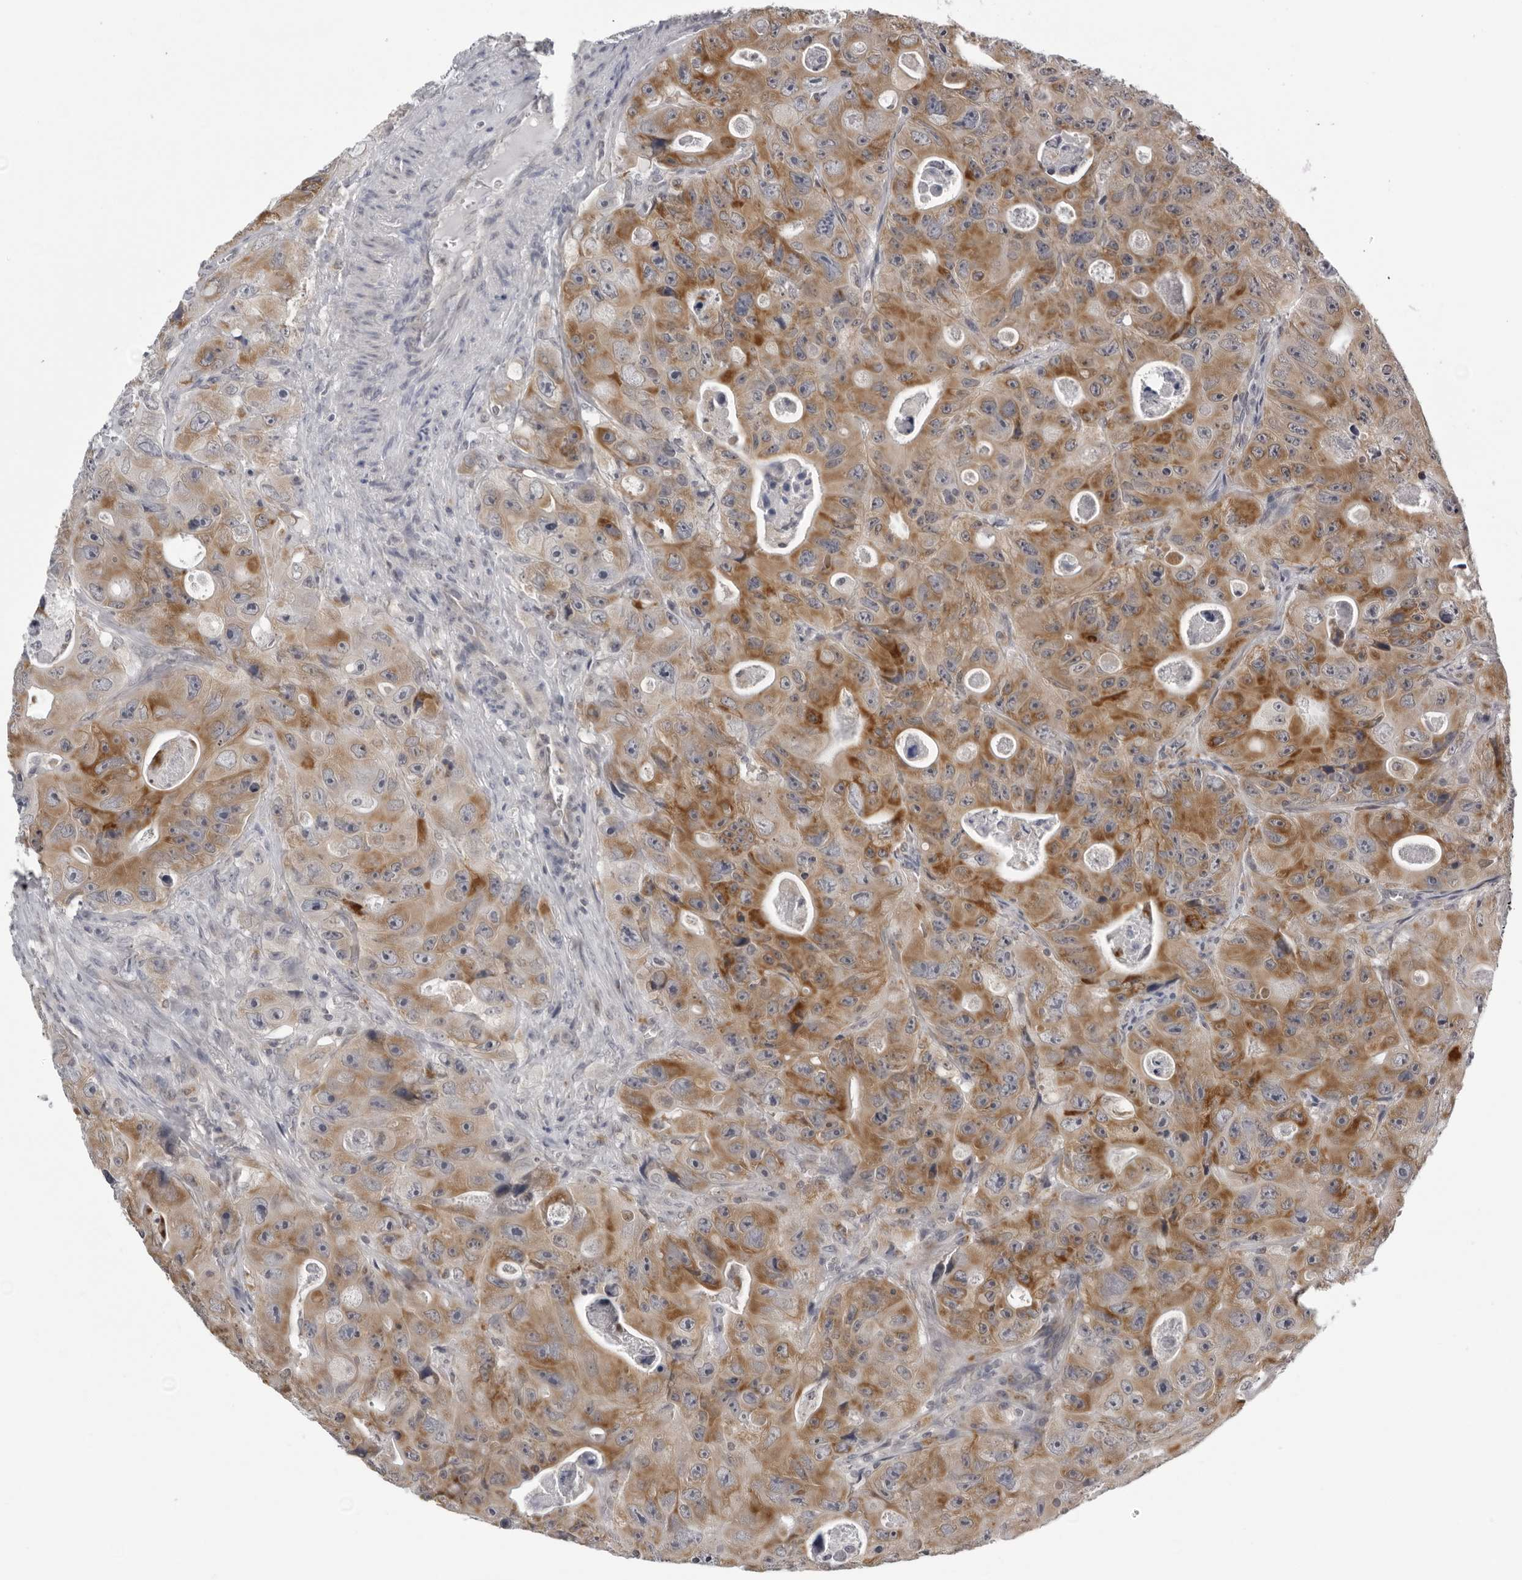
{"staining": {"intensity": "moderate", "quantity": "25%-75%", "location": "cytoplasmic/membranous"}, "tissue": "colorectal cancer", "cell_type": "Tumor cells", "image_type": "cancer", "snomed": [{"axis": "morphology", "description": "Adenocarcinoma, NOS"}, {"axis": "topography", "description": "Colon"}], "caption": "There is medium levels of moderate cytoplasmic/membranous positivity in tumor cells of colorectal cancer, as demonstrated by immunohistochemical staining (brown color).", "gene": "CPT2", "patient": {"sex": "female", "age": 46}}